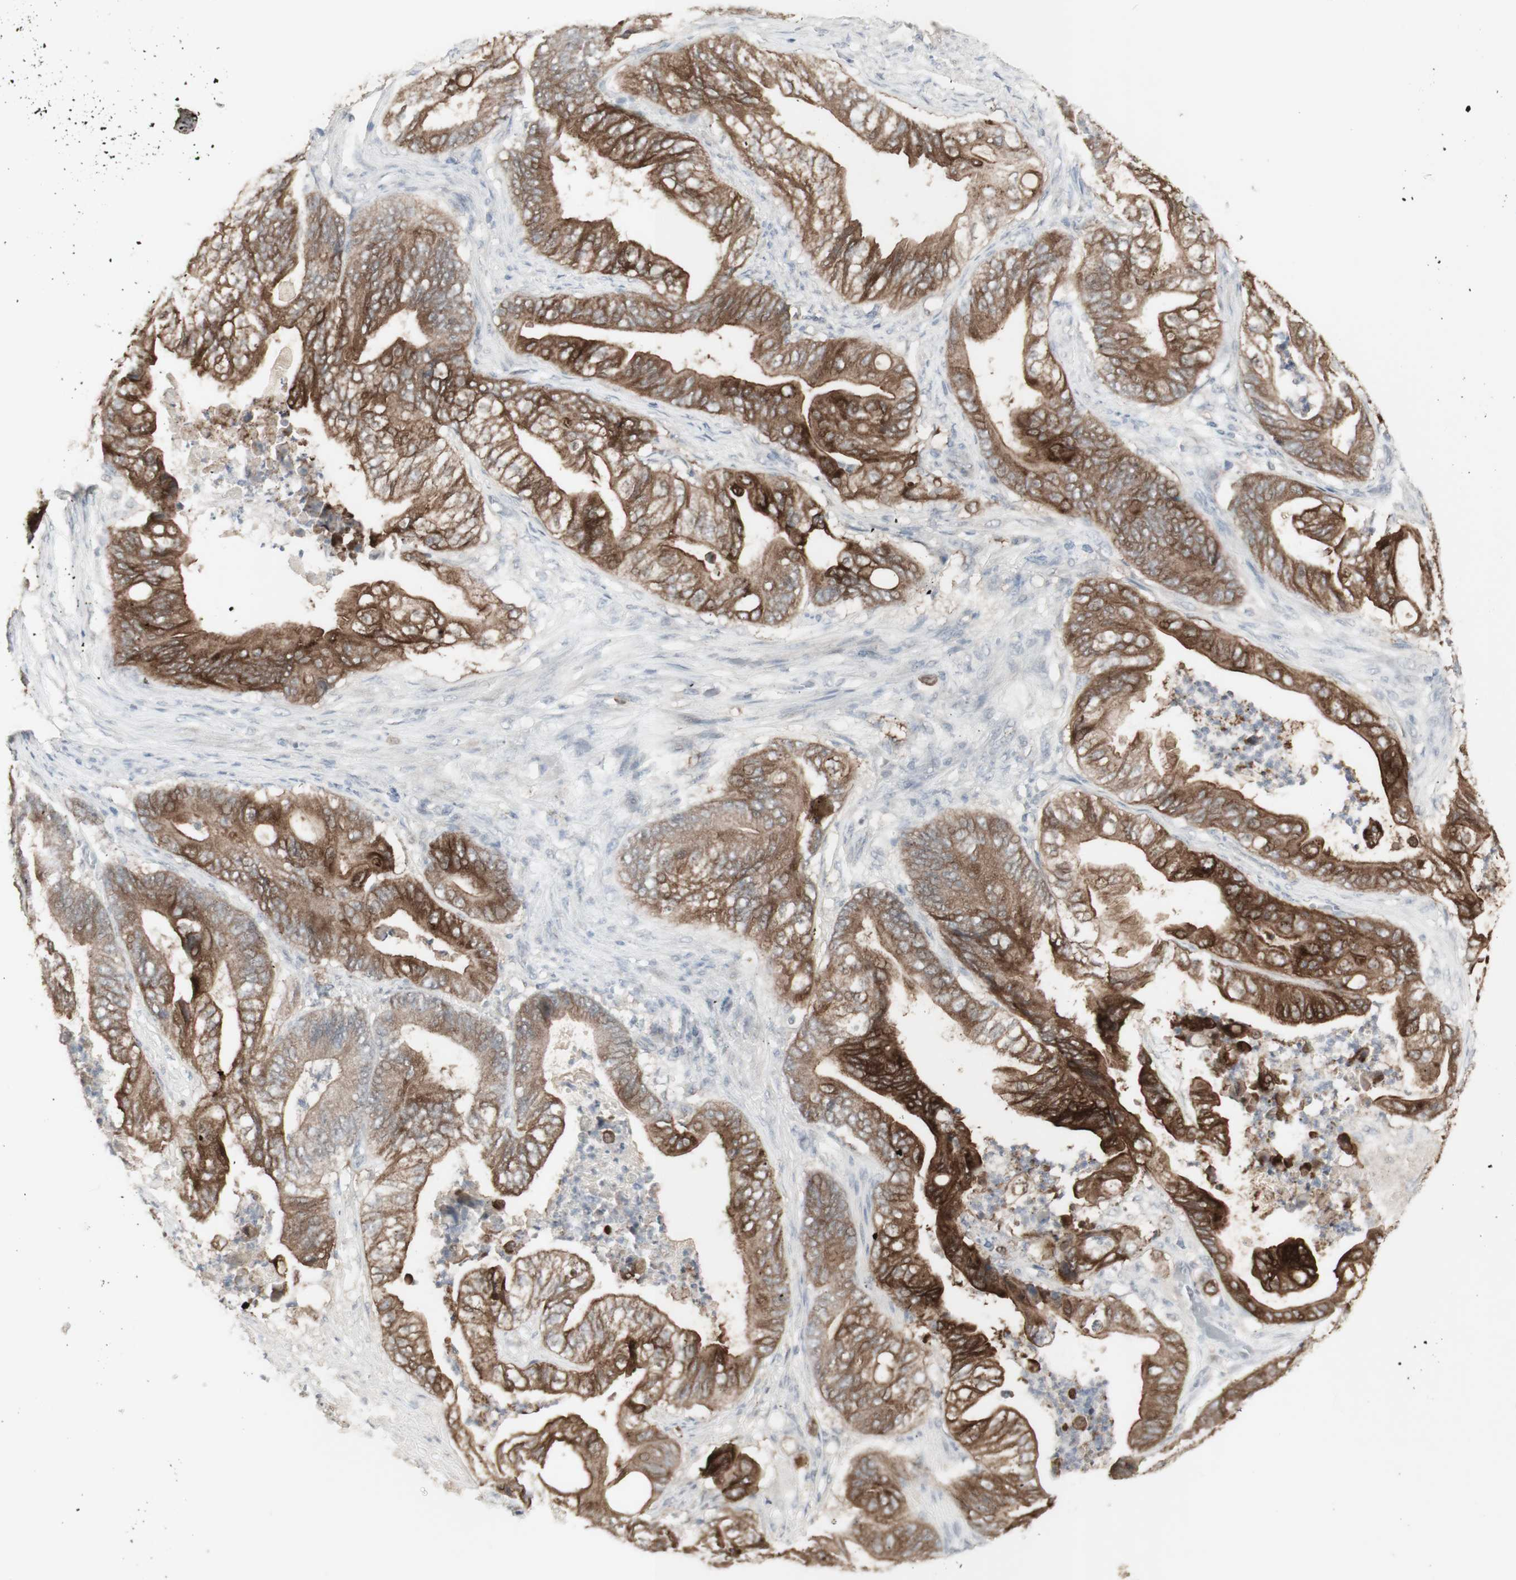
{"staining": {"intensity": "strong", "quantity": ">75%", "location": "cytoplasmic/membranous"}, "tissue": "stomach cancer", "cell_type": "Tumor cells", "image_type": "cancer", "snomed": [{"axis": "morphology", "description": "Adenocarcinoma, NOS"}, {"axis": "topography", "description": "Stomach"}], "caption": "Protein expression by immunohistochemistry exhibits strong cytoplasmic/membranous expression in about >75% of tumor cells in stomach cancer. (DAB (3,3'-diaminobenzidine) = brown stain, brightfield microscopy at high magnification).", "gene": "C1orf116", "patient": {"sex": "female", "age": 73}}